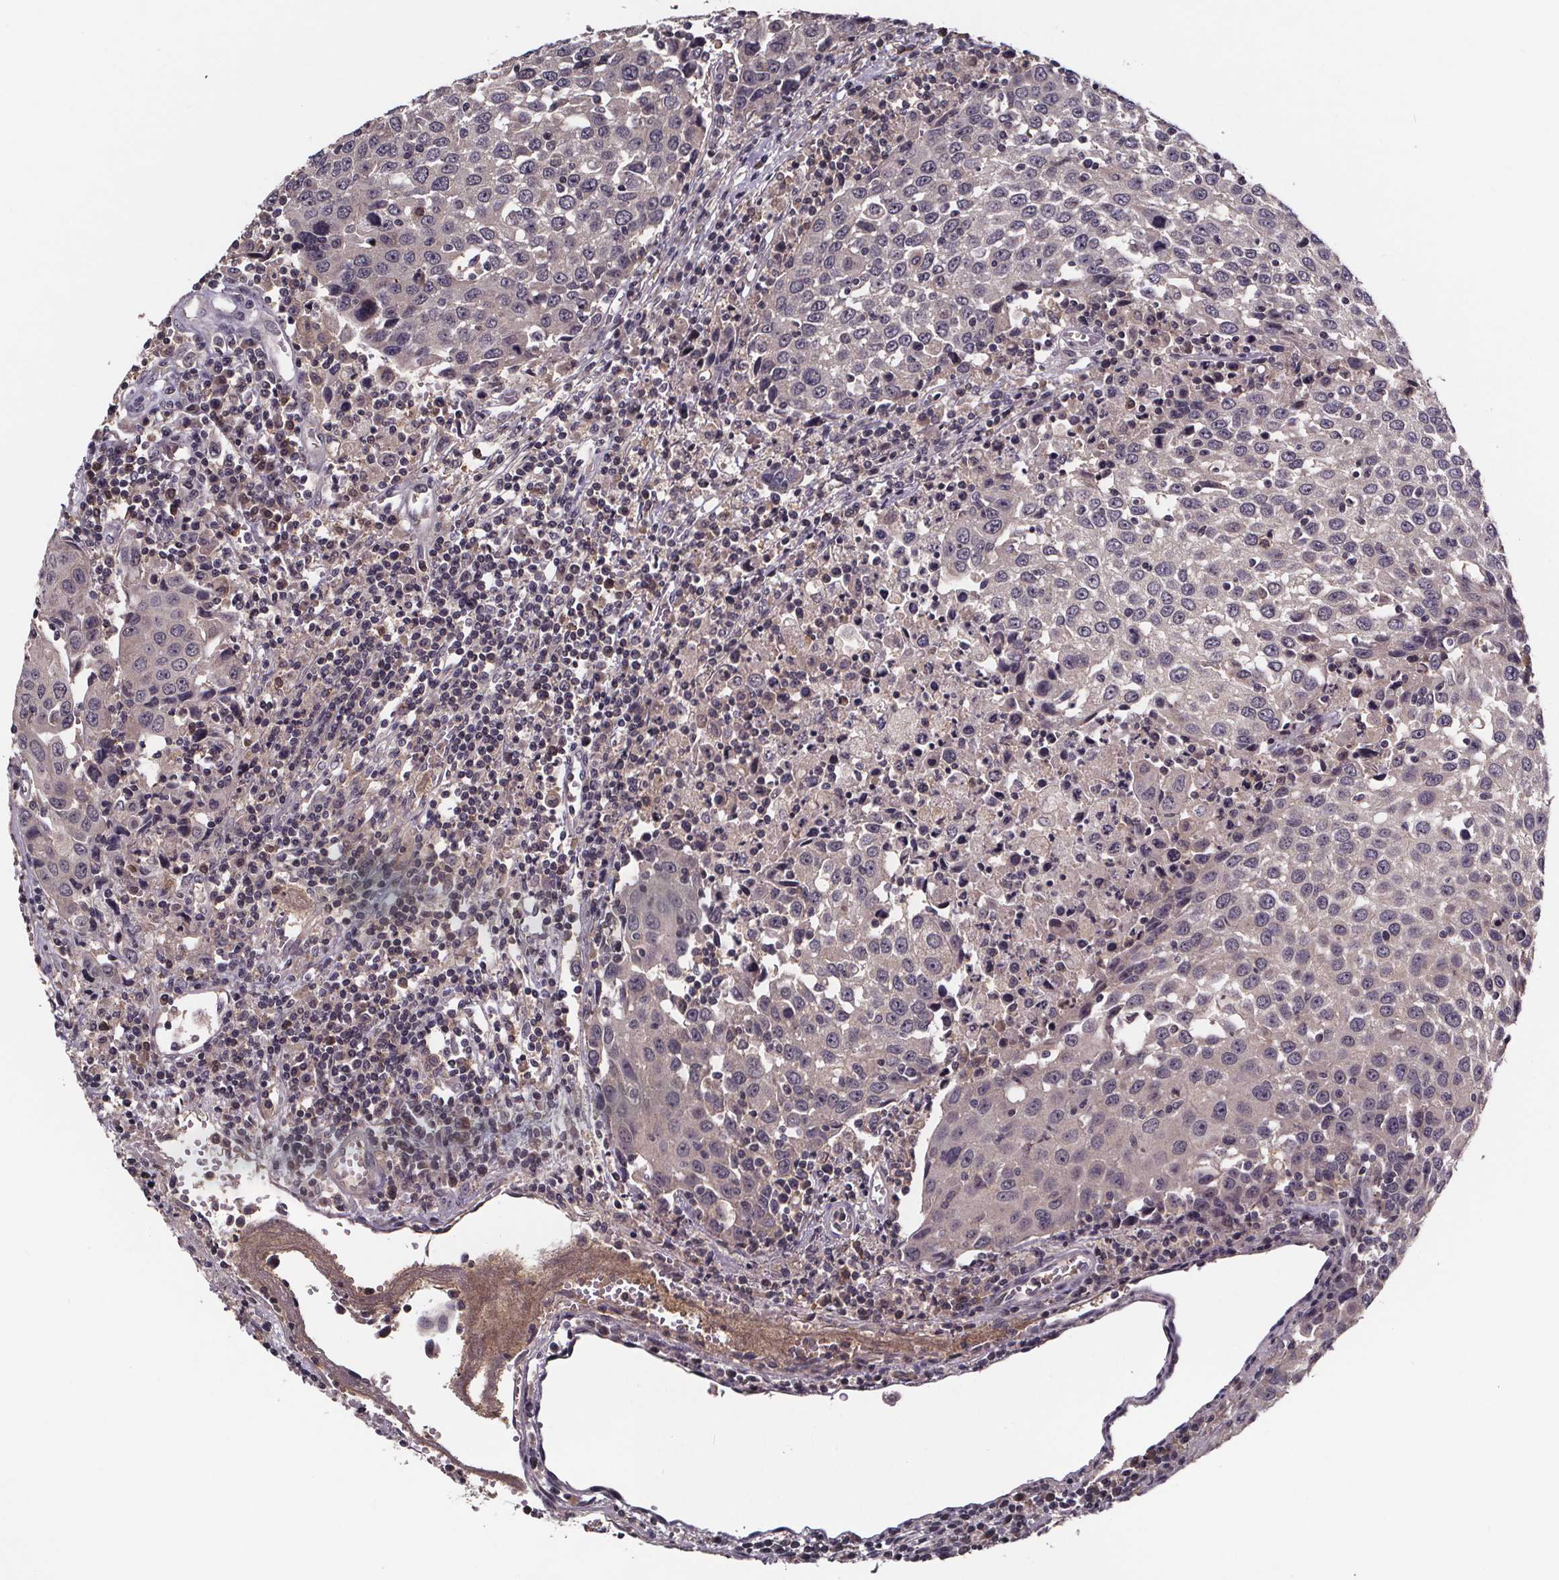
{"staining": {"intensity": "negative", "quantity": "none", "location": "none"}, "tissue": "urothelial cancer", "cell_type": "Tumor cells", "image_type": "cancer", "snomed": [{"axis": "morphology", "description": "Urothelial carcinoma, High grade"}, {"axis": "topography", "description": "Urinary bladder"}], "caption": "Urothelial cancer stained for a protein using IHC displays no staining tumor cells.", "gene": "SMIM1", "patient": {"sex": "female", "age": 85}}